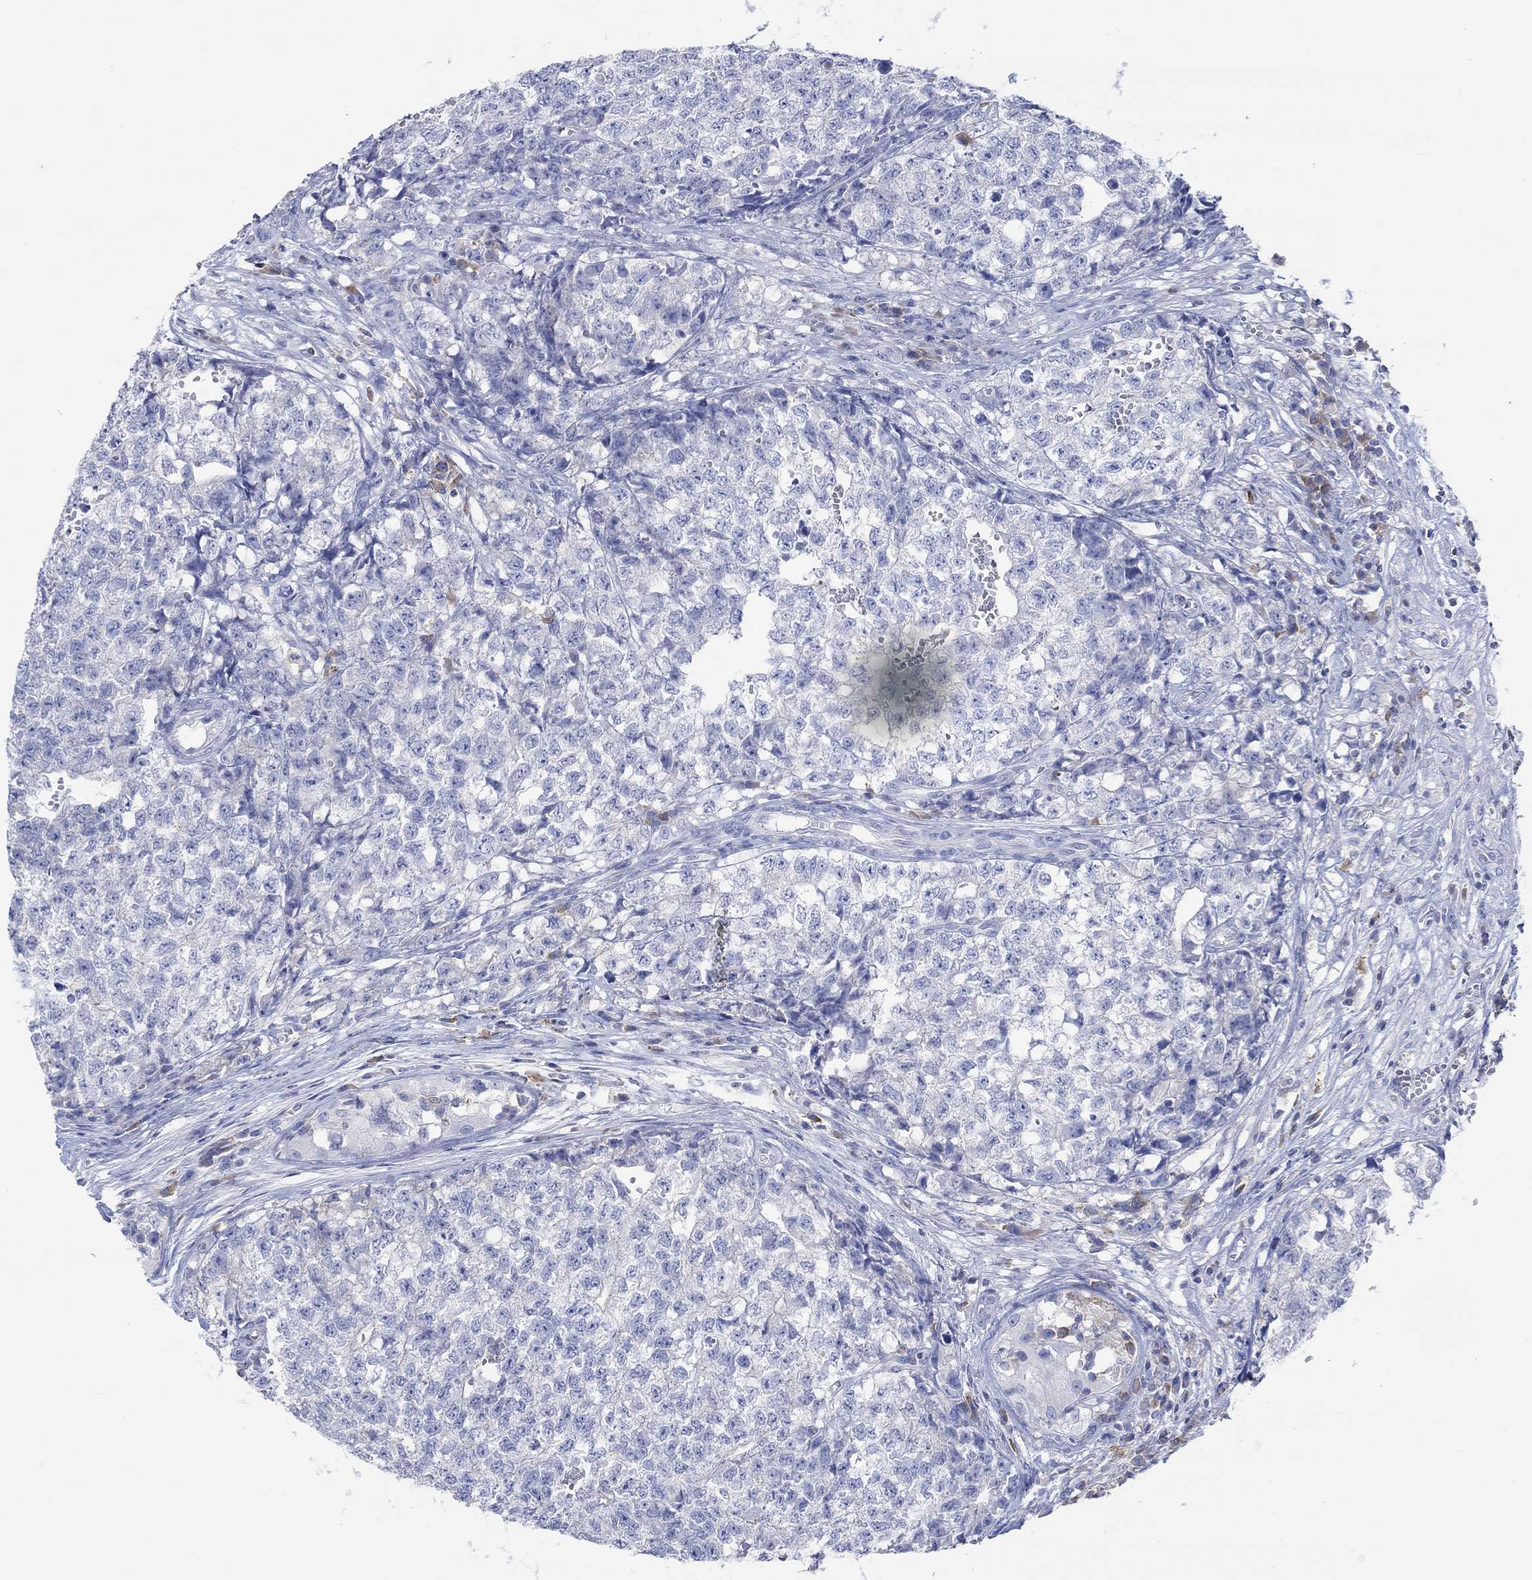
{"staining": {"intensity": "negative", "quantity": "none", "location": "none"}, "tissue": "testis cancer", "cell_type": "Tumor cells", "image_type": "cancer", "snomed": [{"axis": "morphology", "description": "Seminoma, NOS"}, {"axis": "morphology", "description": "Carcinoma, Embryonal, NOS"}, {"axis": "topography", "description": "Testis"}], "caption": "This is an immunohistochemistry (IHC) histopathology image of human seminoma (testis). There is no positivity in tumor cells.", "gene": "GCM1", "patient": {"sex": "male", "age": 22}}